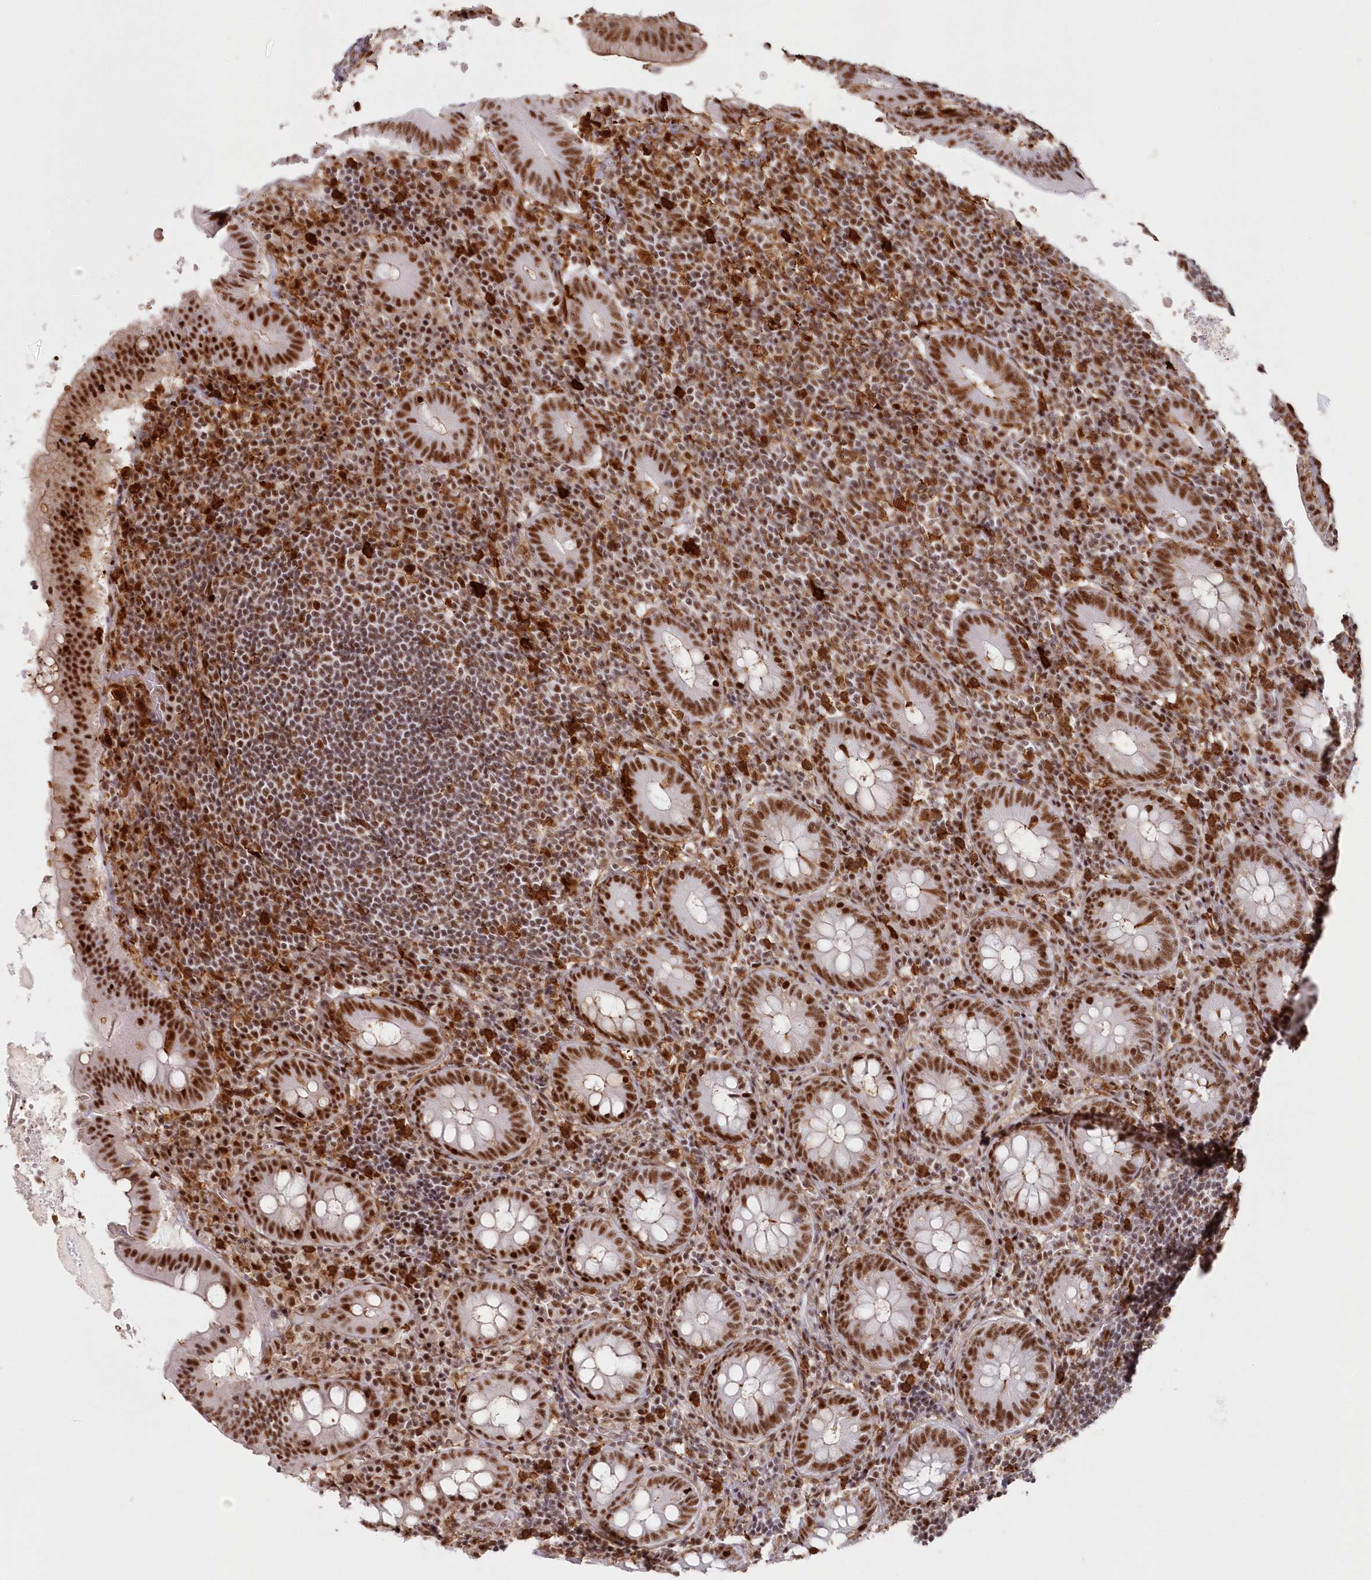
{"staining": {"intensity": "strong", "quantity": ">75%", "location": "nuclear"}, "tissue": "appendix", "cell_type": "Glandular cells", "image_type": "normal", "snomed": [{"axis": "morphology", "description": "Normal tissue, NOS"}, {"axis": "topography", "description": "Appendix"}], "caption": "Unremarkable appendix shows strong nuclear positivity in about >75% of glandular cells.", "gene": "DDX46", "patient": {"sex": "female", "age": 54}}